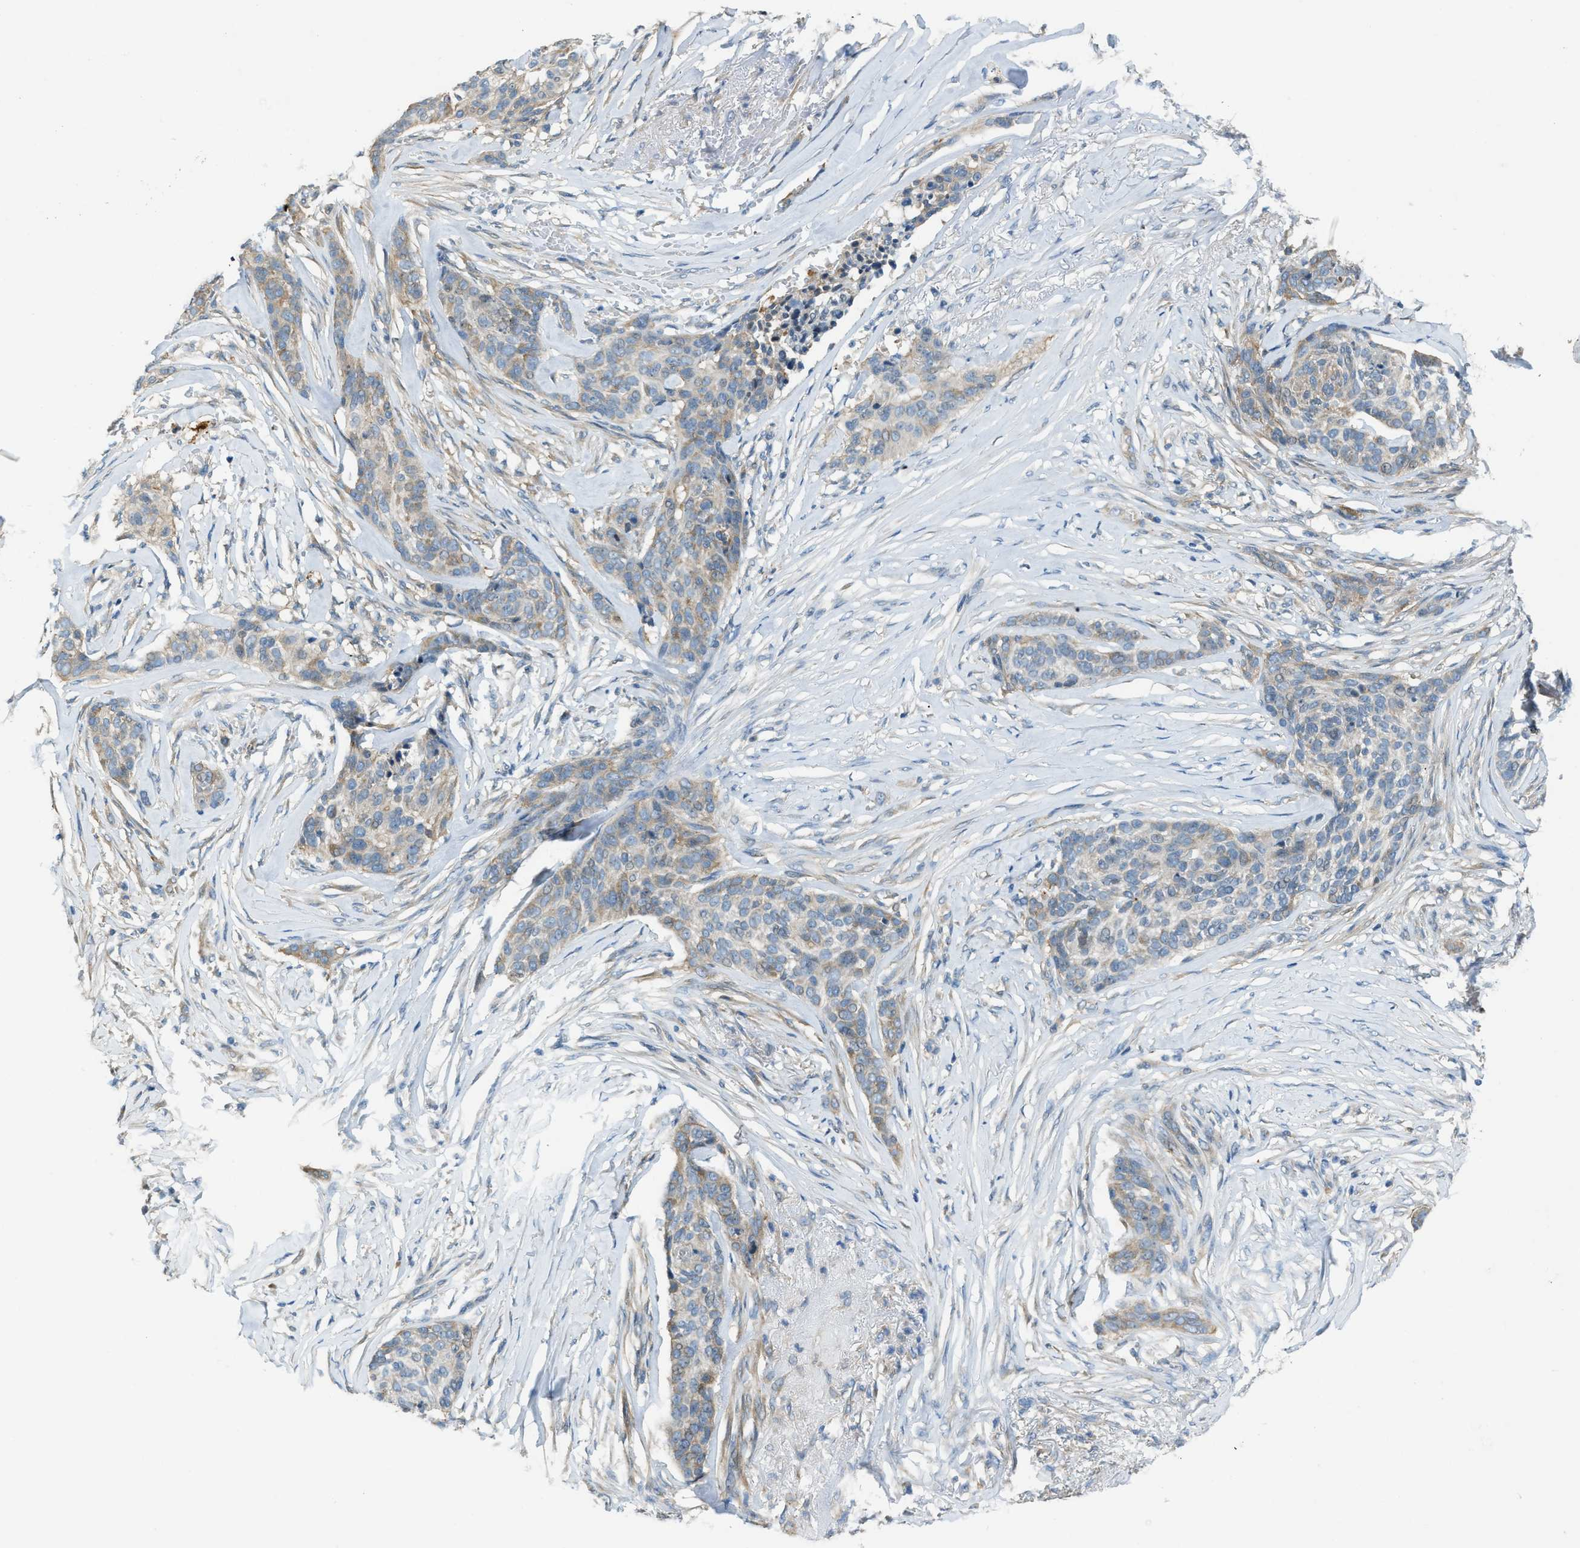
{"staining": {"intensity": "weak", "quantity": "<25%", "location": "cytoplasmic/membranous"}, "tissue": "skin cancer", "cell_type": "Tumor cells", "image_type": "cancer", "snomed": [{"axis": "morphology", "description": "Basal cell carcinoma"}, {"axis": "topography", "description": "Skin"}], "caption": "A photomicrograph of human skin cancer (basal cell carcinoma) is negative for staining in tumor cells. (DAB (3,3'-diaminobenzidine) immunohistochemistry (IHC) visualized using brightfield microscopy, high magnification).", "gene": "KLHDC10", "patient": {"sex": "male", "age": 85}}